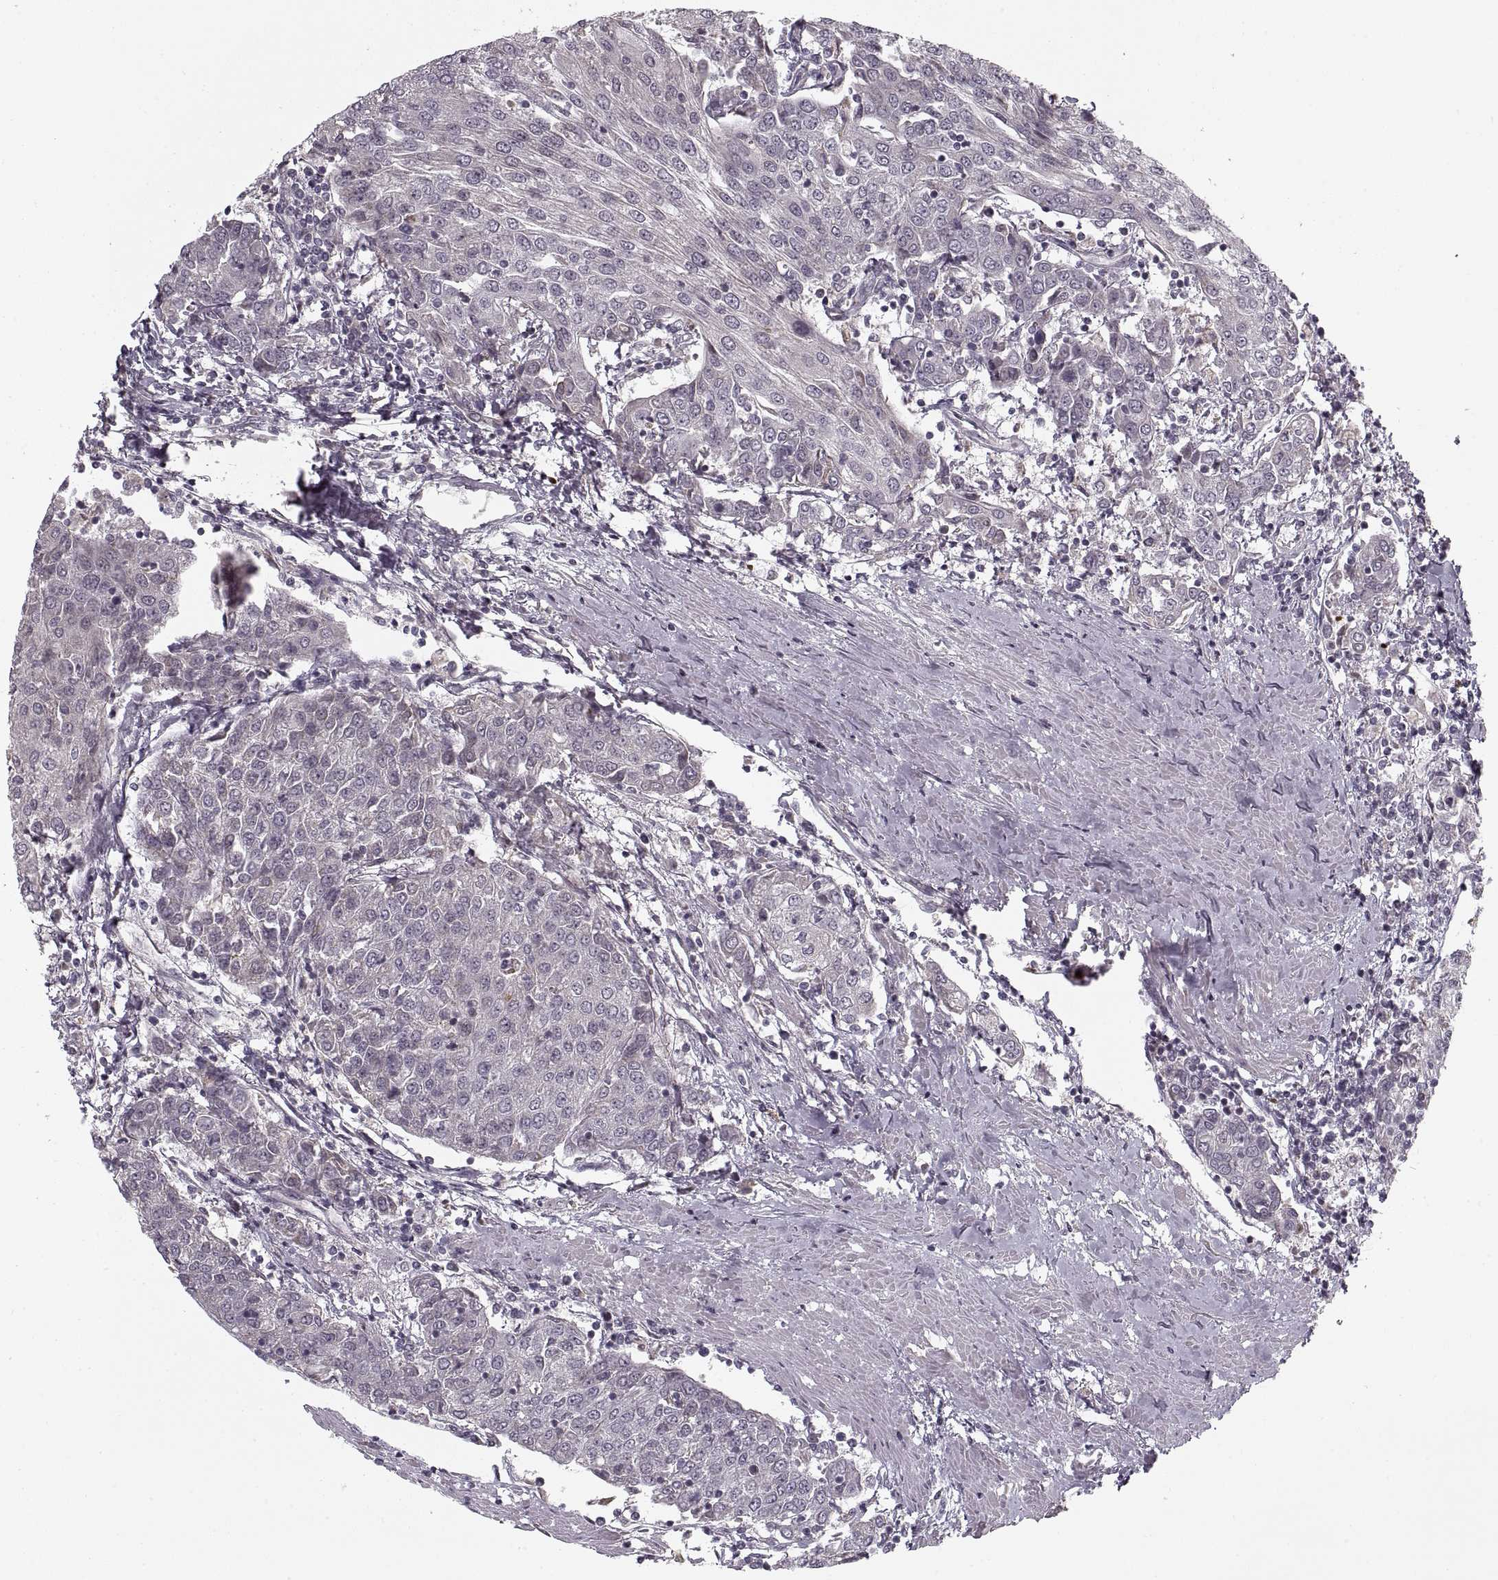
{"staining": {"intensity": "negative", "quantity": "none", "location": "none"}, "tissue": "urothelial cancer", "cell_type": "Tumor cells", "image_type": "cancer", "snomed": [{"axis": "morphology", "description": "Urothelial carcinoma, High grade"}, {"axis": "topography", "description": "Urinary bladder"}], "caption": "High power microscopy photomicrograph of an immunohistochemistry micrograph of urothelial carcinoma (high-grade), revealing no significant expression in tumor cells. Nuclei are stained in blue.", "gene": "ASIC3", "patient": {"sex": "female", "age": 85}}